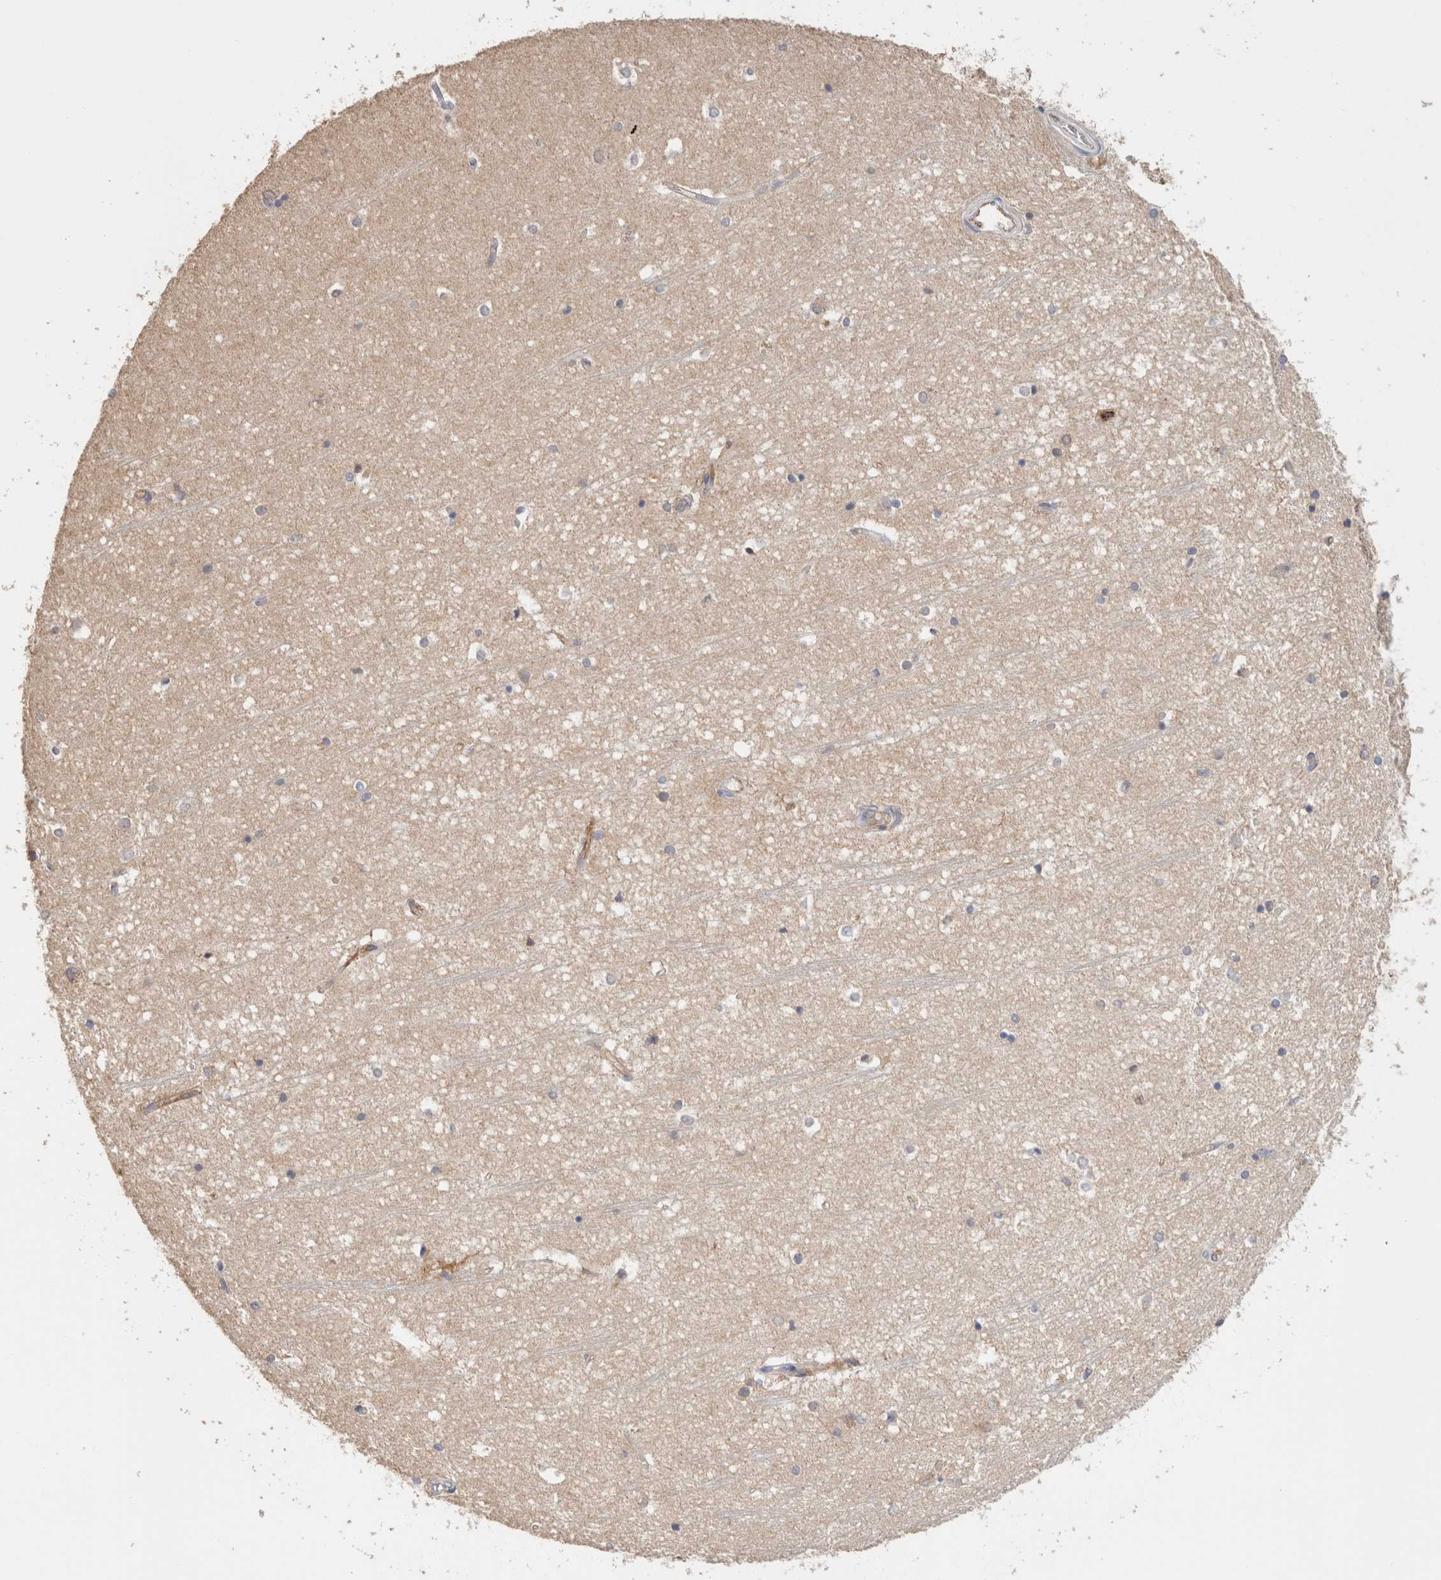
{"staining": {"intensity": "weak", "quantity": "<25%", "location": "cytoplasmic/membranous"}, "tissue": "hippocampus", "cell_type": "Glial cells", "image_type": "normal", "snomed": [{"axis": "morphology", "description": "Normal tissue, NOS"}, {"axis": "topography", "description": "Hippocampus"}], "caption": "This is a histopathology image of IHC staining of normal hippocampus, which shows no staining in glial cells.", "gene": "CFAP418", "patient": {"sex": "male", "age": 45}}